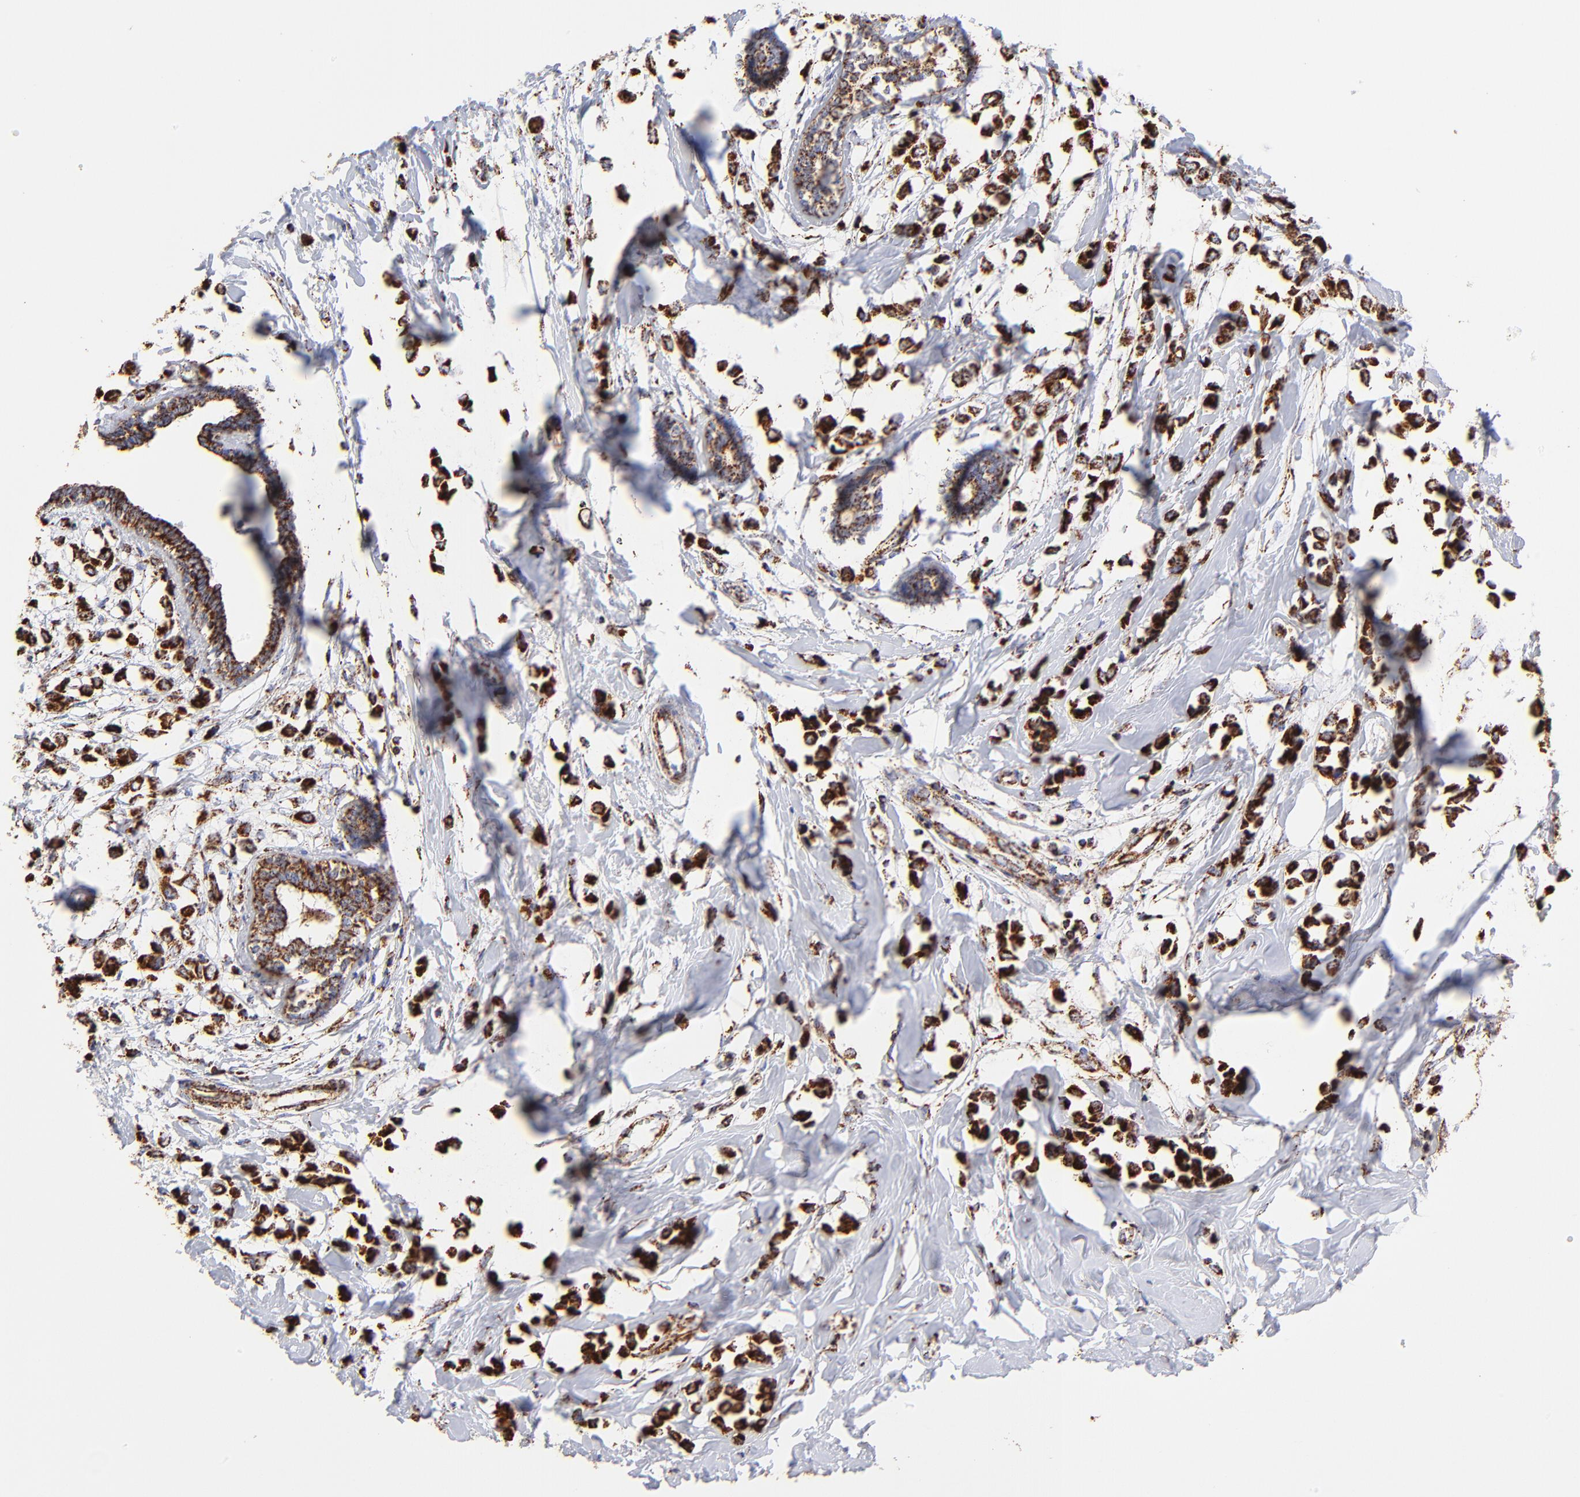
{"staining": {"intensity": "moderate", "quantity": ">75%", "location": "cytoplasmic/membranous"}, "tissue": "breast cancer", "cell_type": "Tumor cells", "image_type": "cancer", "snomed": [{"axis": "morphology", "description": "Lobular carcinoma"}, {"axis": "topography", "description": "Breast"}], "caption": "Moderate cytoplasmic/membranous staining is appreciated in about >75% of tumor cells in breast cancer (lobular carcinoma).", "gene": "ECH1", "patient": {"sex": "female", "age": 51}}